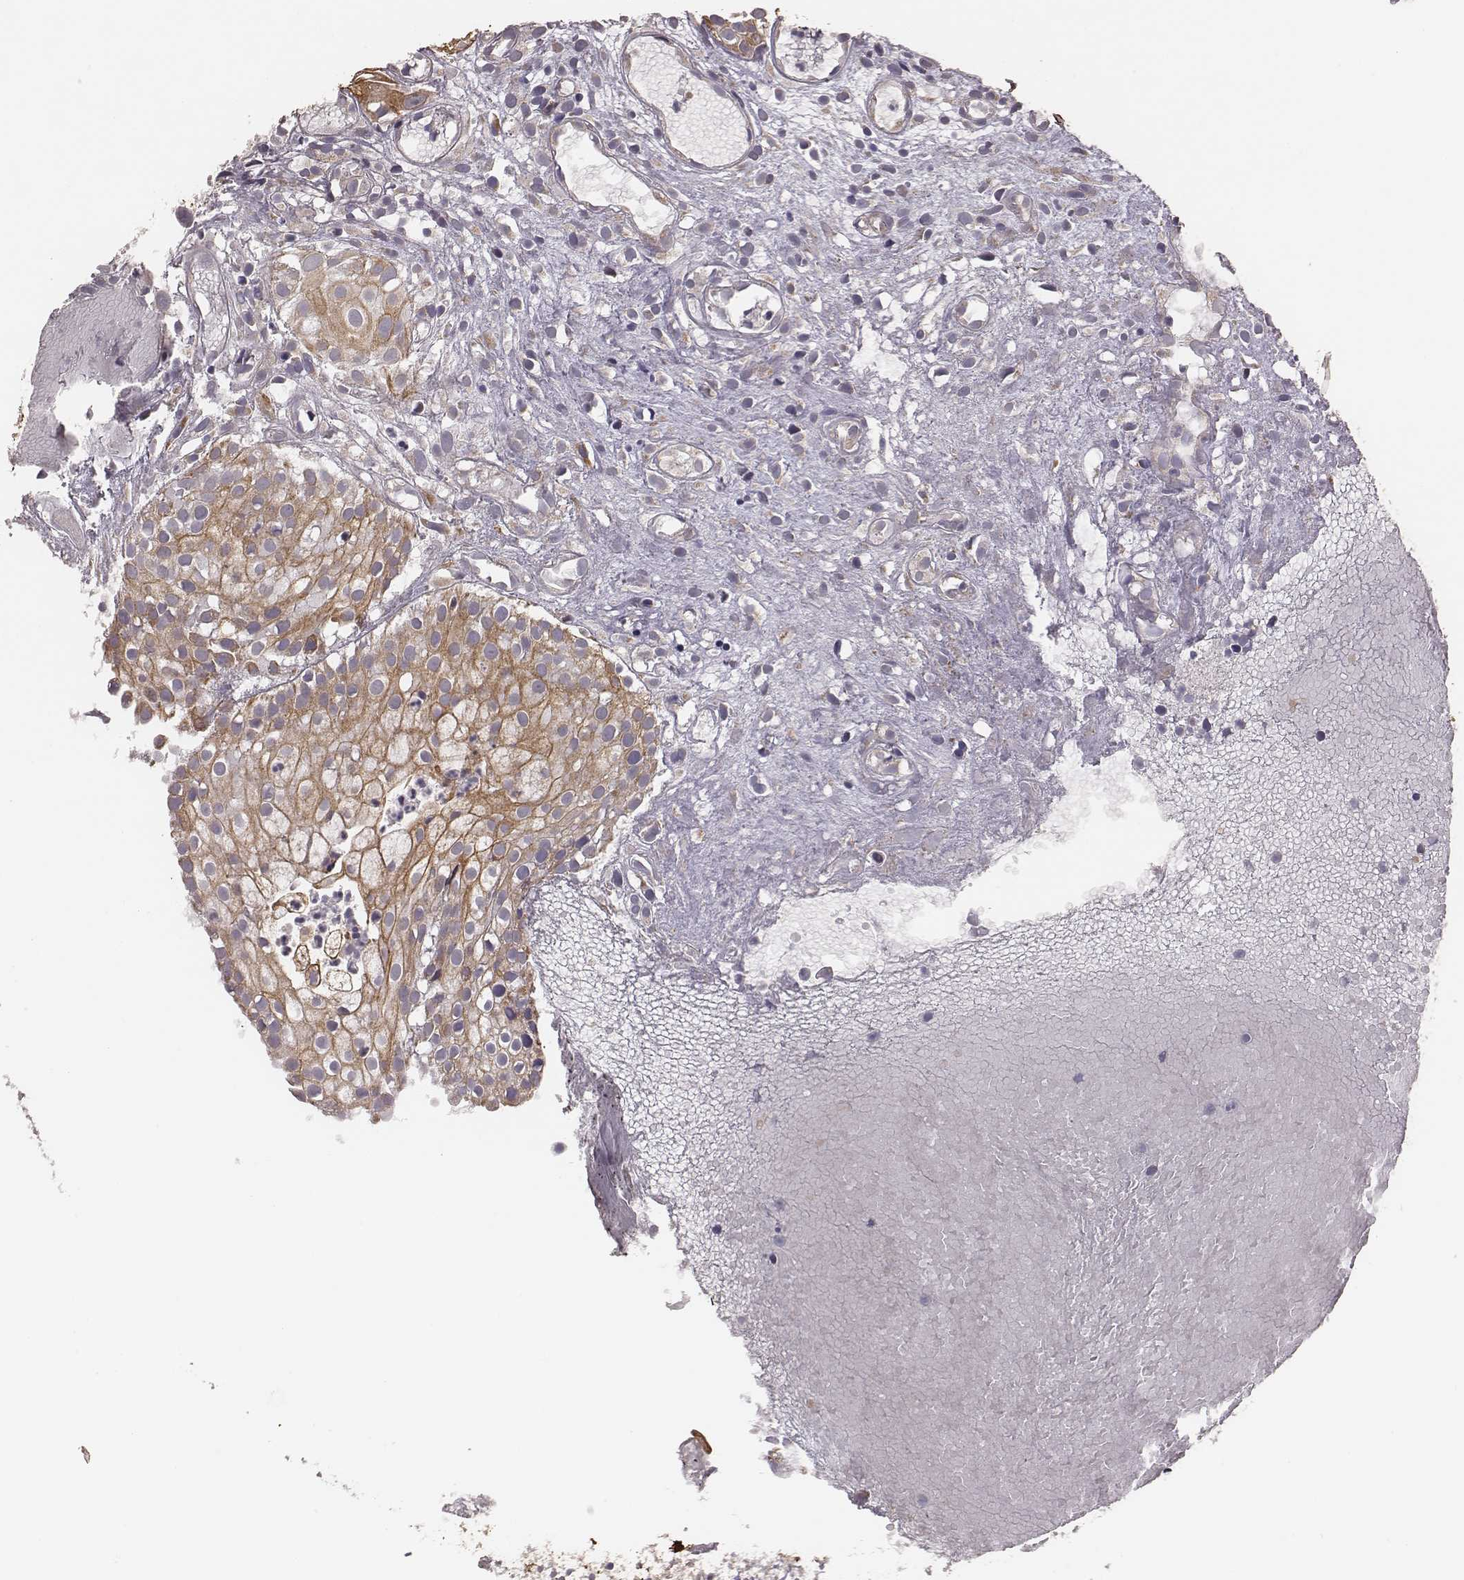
{"staining": {"intensity": "moderate", "quantity": ">75%", "location": "cytoplasmic/membranous"}, "tissue": "prostate cancer", "cell_type": "Tumor cells", "image_type": "cancer", "snomed": [{"axis": "morphology", "description": "Adenocarcinoma, High grade"}, {"axis": "topography", "description": "Prostate"}], "caption": "Moderate cytoplasmic/membranous staining is identified in about >75% of tumor cells in high-grade adenocarcinoma (prostate). The staining was performed using DAB, with brown indicating positive protein expression. Nuclei are stained blue with hematoxylin.", "gene": "HAVCR1", "patient": {"sex": "male", "age": 79}}